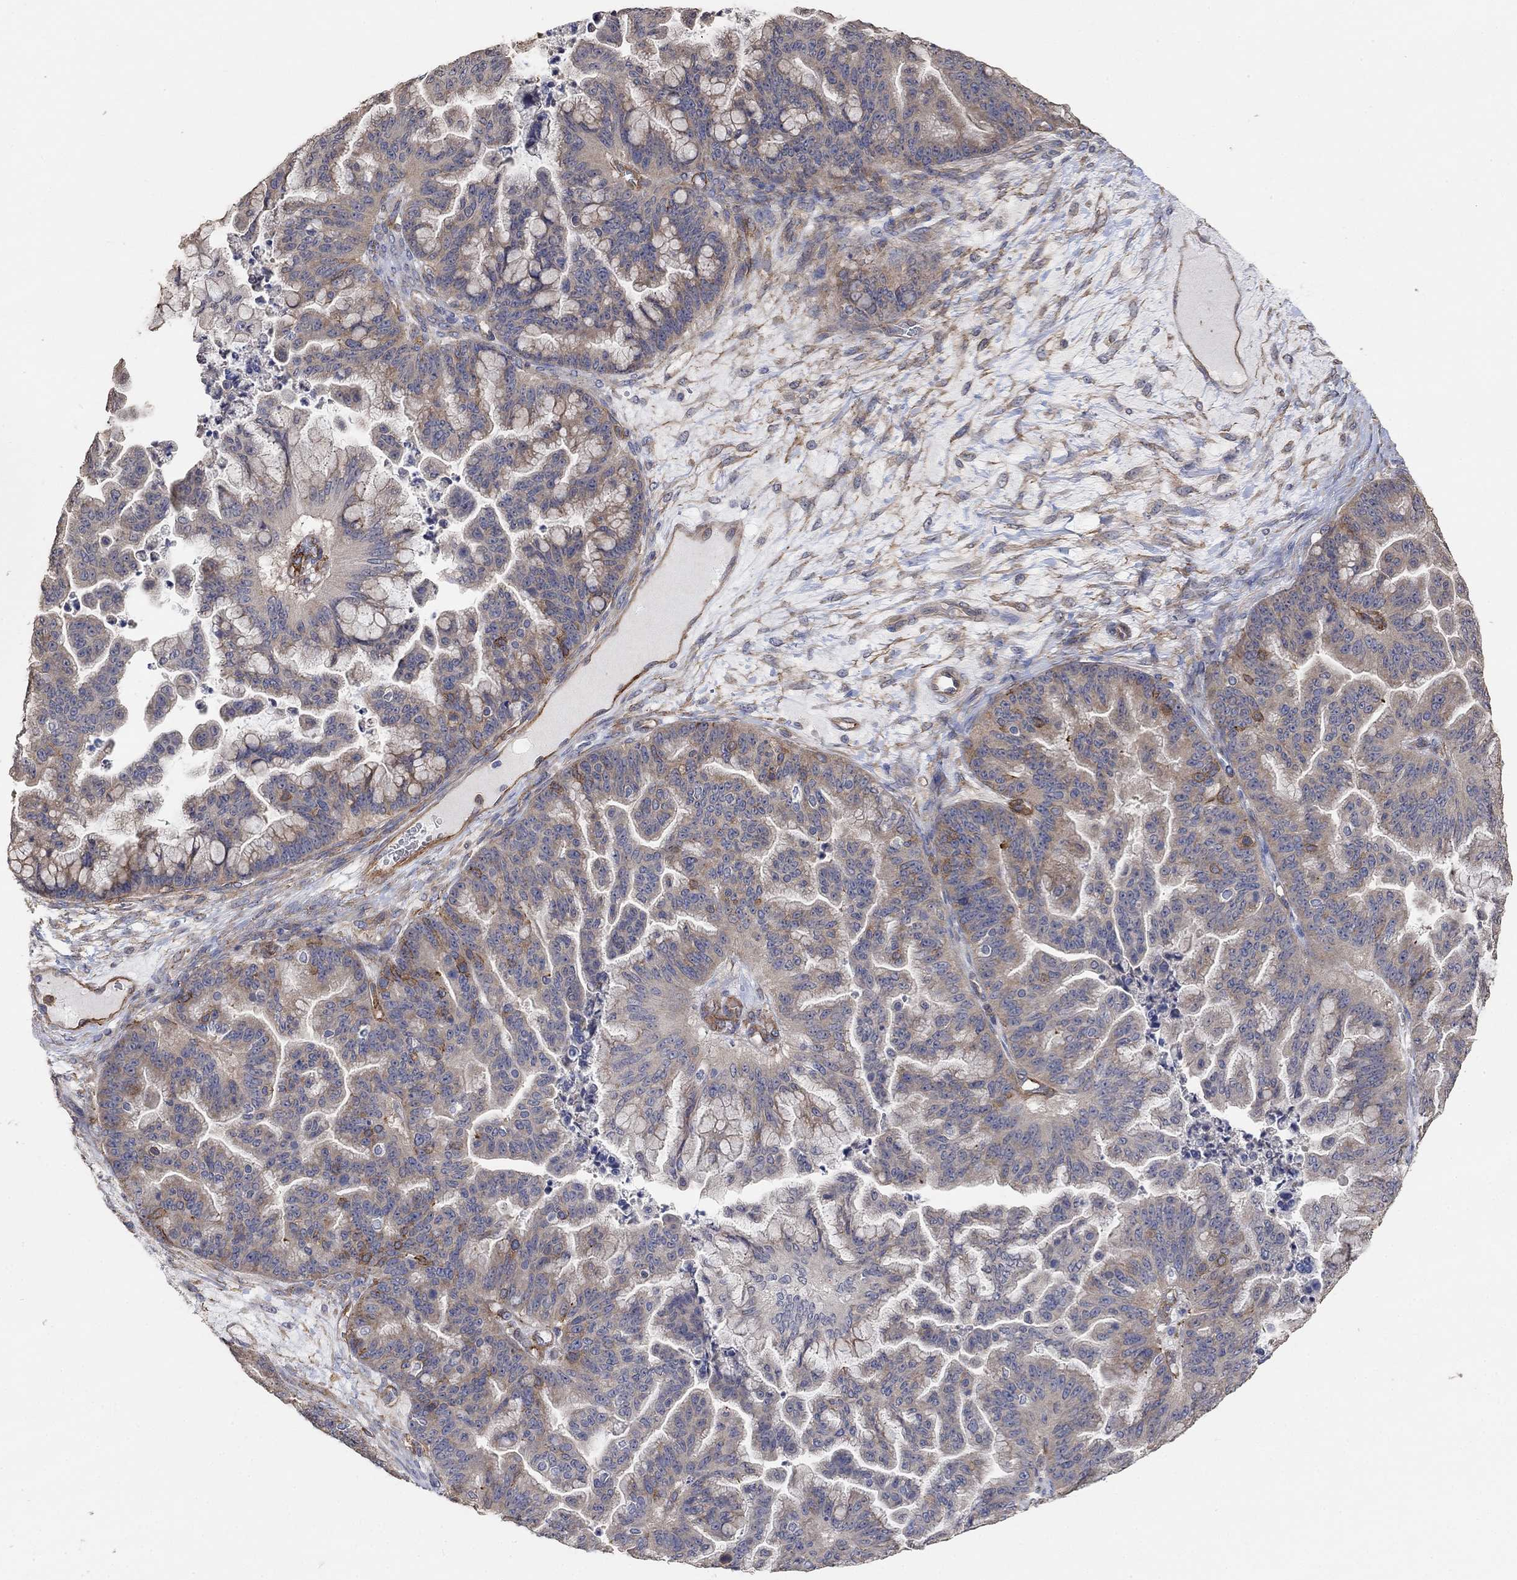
{"staining": {"intensity": "moderate", "quantity": "<25%", "location": "cytoplasmic/membranous"}, "tissue": "ovarian cancer", "cell_type": "Tumor cells", "image_type": "cancer", "snomed": [{"axis": "morphology", "description": "Cystadenocarcinoma, mucinous, NOS"}, {"axis": "topography", "description": "Ovary"}], "caption": "The histopathology image demonstrates a brown stain indicating the presence of a protein in the cytoplasmic/membranous of tumor cells in mucinous cystadenocarcinoma (ovarian).", "gene": "SYT16", "patient": {"sex": "female", "age": 67}}